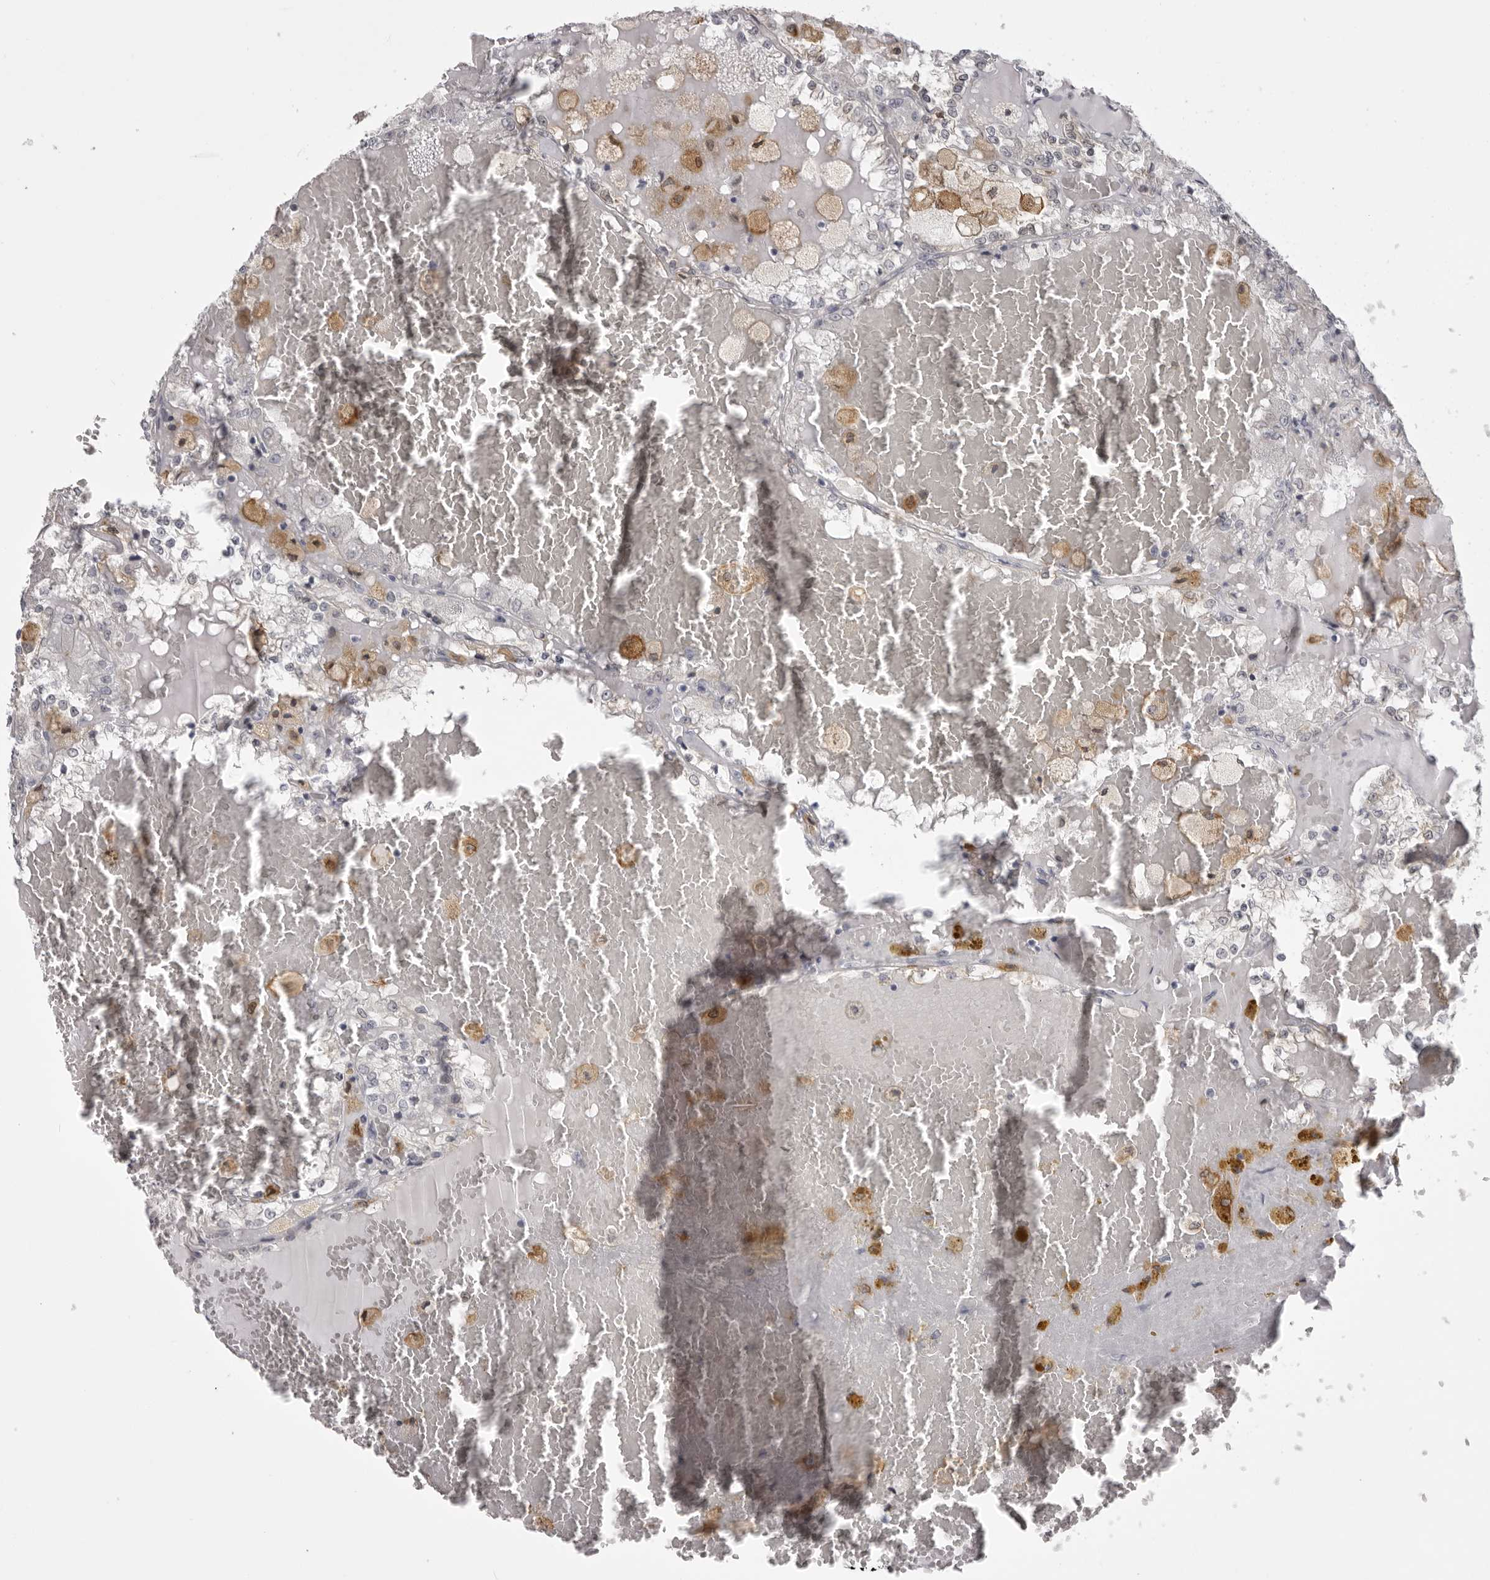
{"staining": {"intensity": "negative", "quantity": "none", "location": "none"}, "tissue": "renal cancer", "cell_type": "Tumor cells", "image_type": "cancer", "snomed": [{"axis": "morphology", "description": "Adenocarcinoma, NOS"}, {"axis": "topography", "description": "Kidney"}], "caption": "This histopathology image is of renal cancer stained with IHC to label a protein in brown with the nuclei are counter-stained blue. There is no staining in tumor cells.", "gene": "NCEH1", "patient": {"sex": "female", "age": 56}}